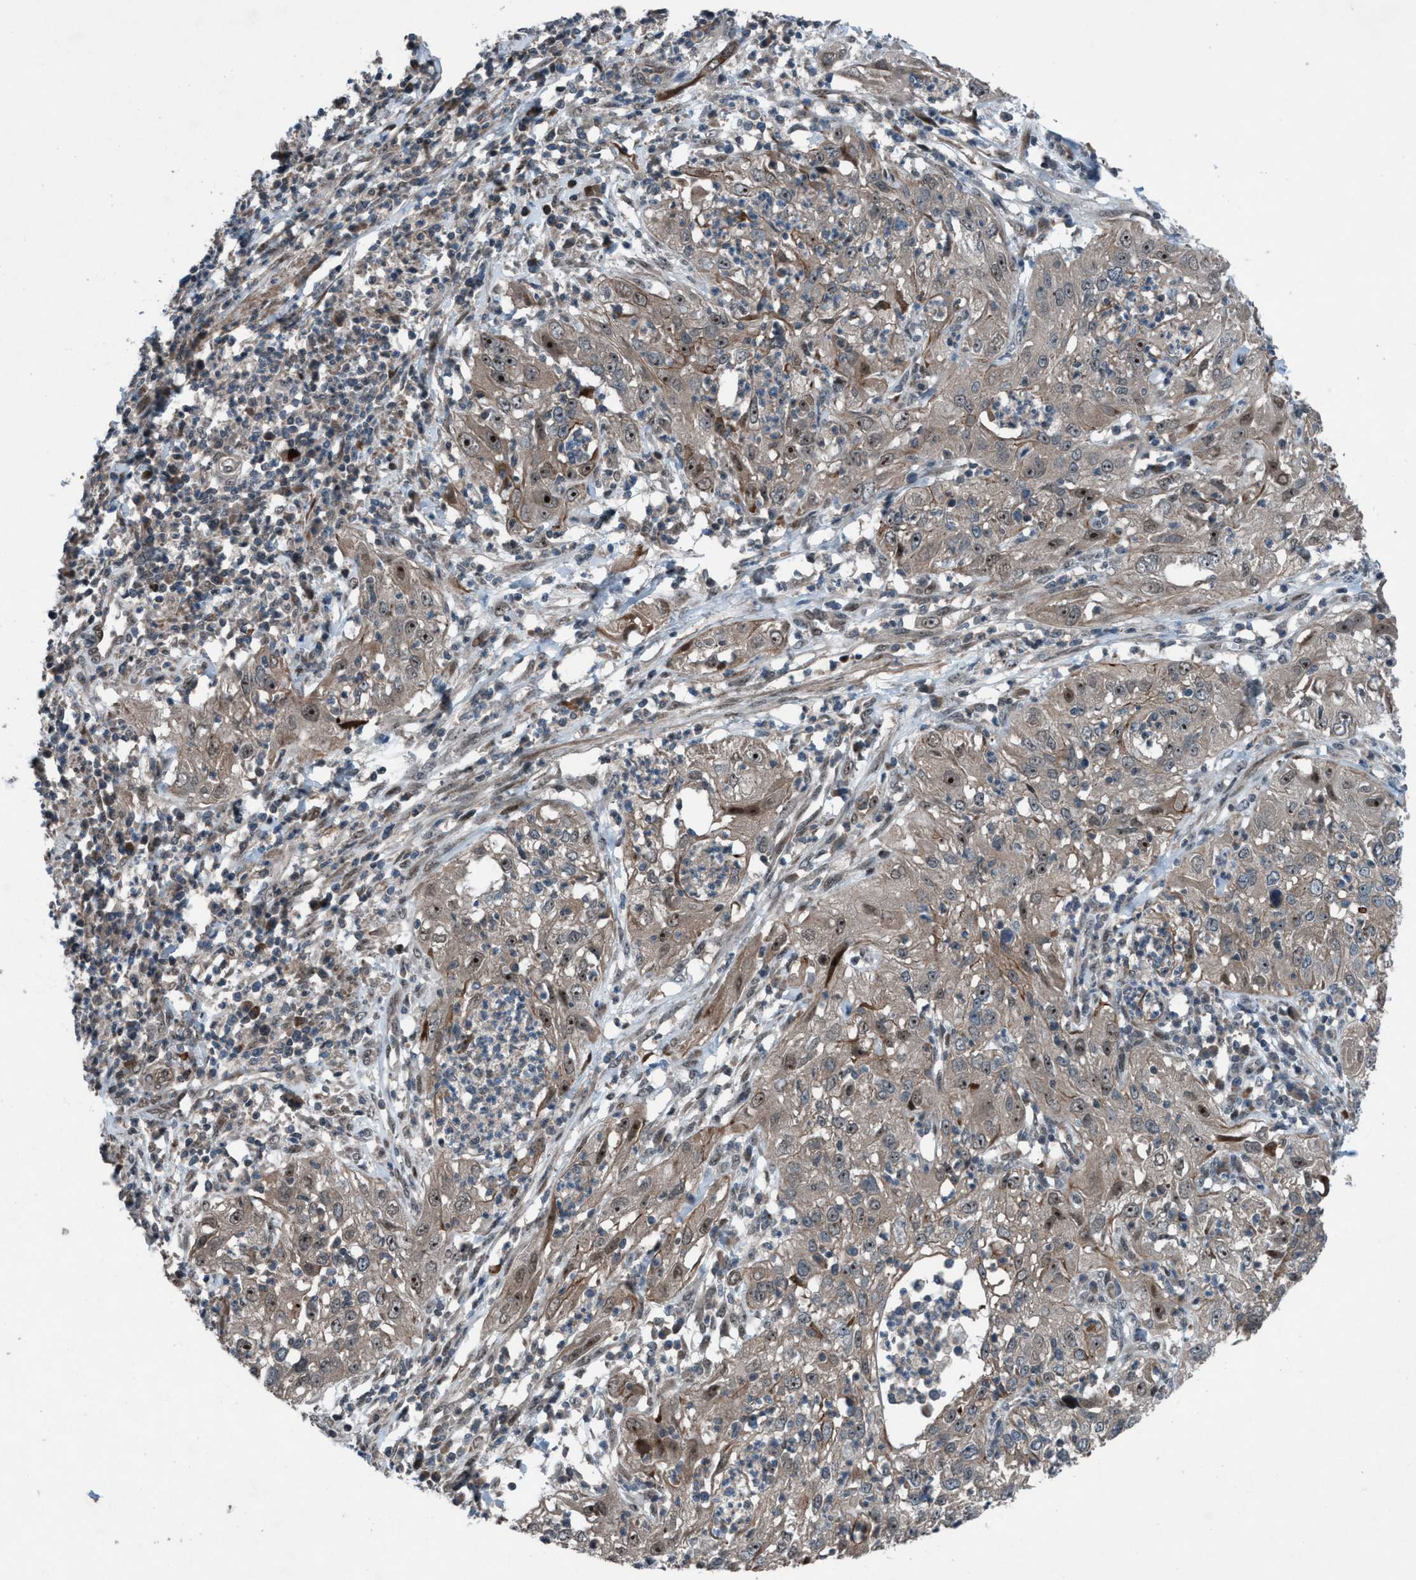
{"staining": {"intensity": "moderate", "quantity": "<25%", "location": "cytoplasmic/membranous,nuclear"}, "tissue": "cervical cancer", "cell_type": "Tumor cells", "image_type": "cancer", "snomed": [{"axis": "morphology", "description": "Squamous cell carcinoma, NOS"}, {"axis": "topography", "description": "Cervix"}], "caption": "Cervical cancer (squamous cell carcinoma) was stained to show a protein in brown. There is low levels of moderate cytoplasmic/membranous and nuclear staining in about <25% of tumor cells.", "gene": "NISCH", "patient": {"sex": "female", "age": 32}}